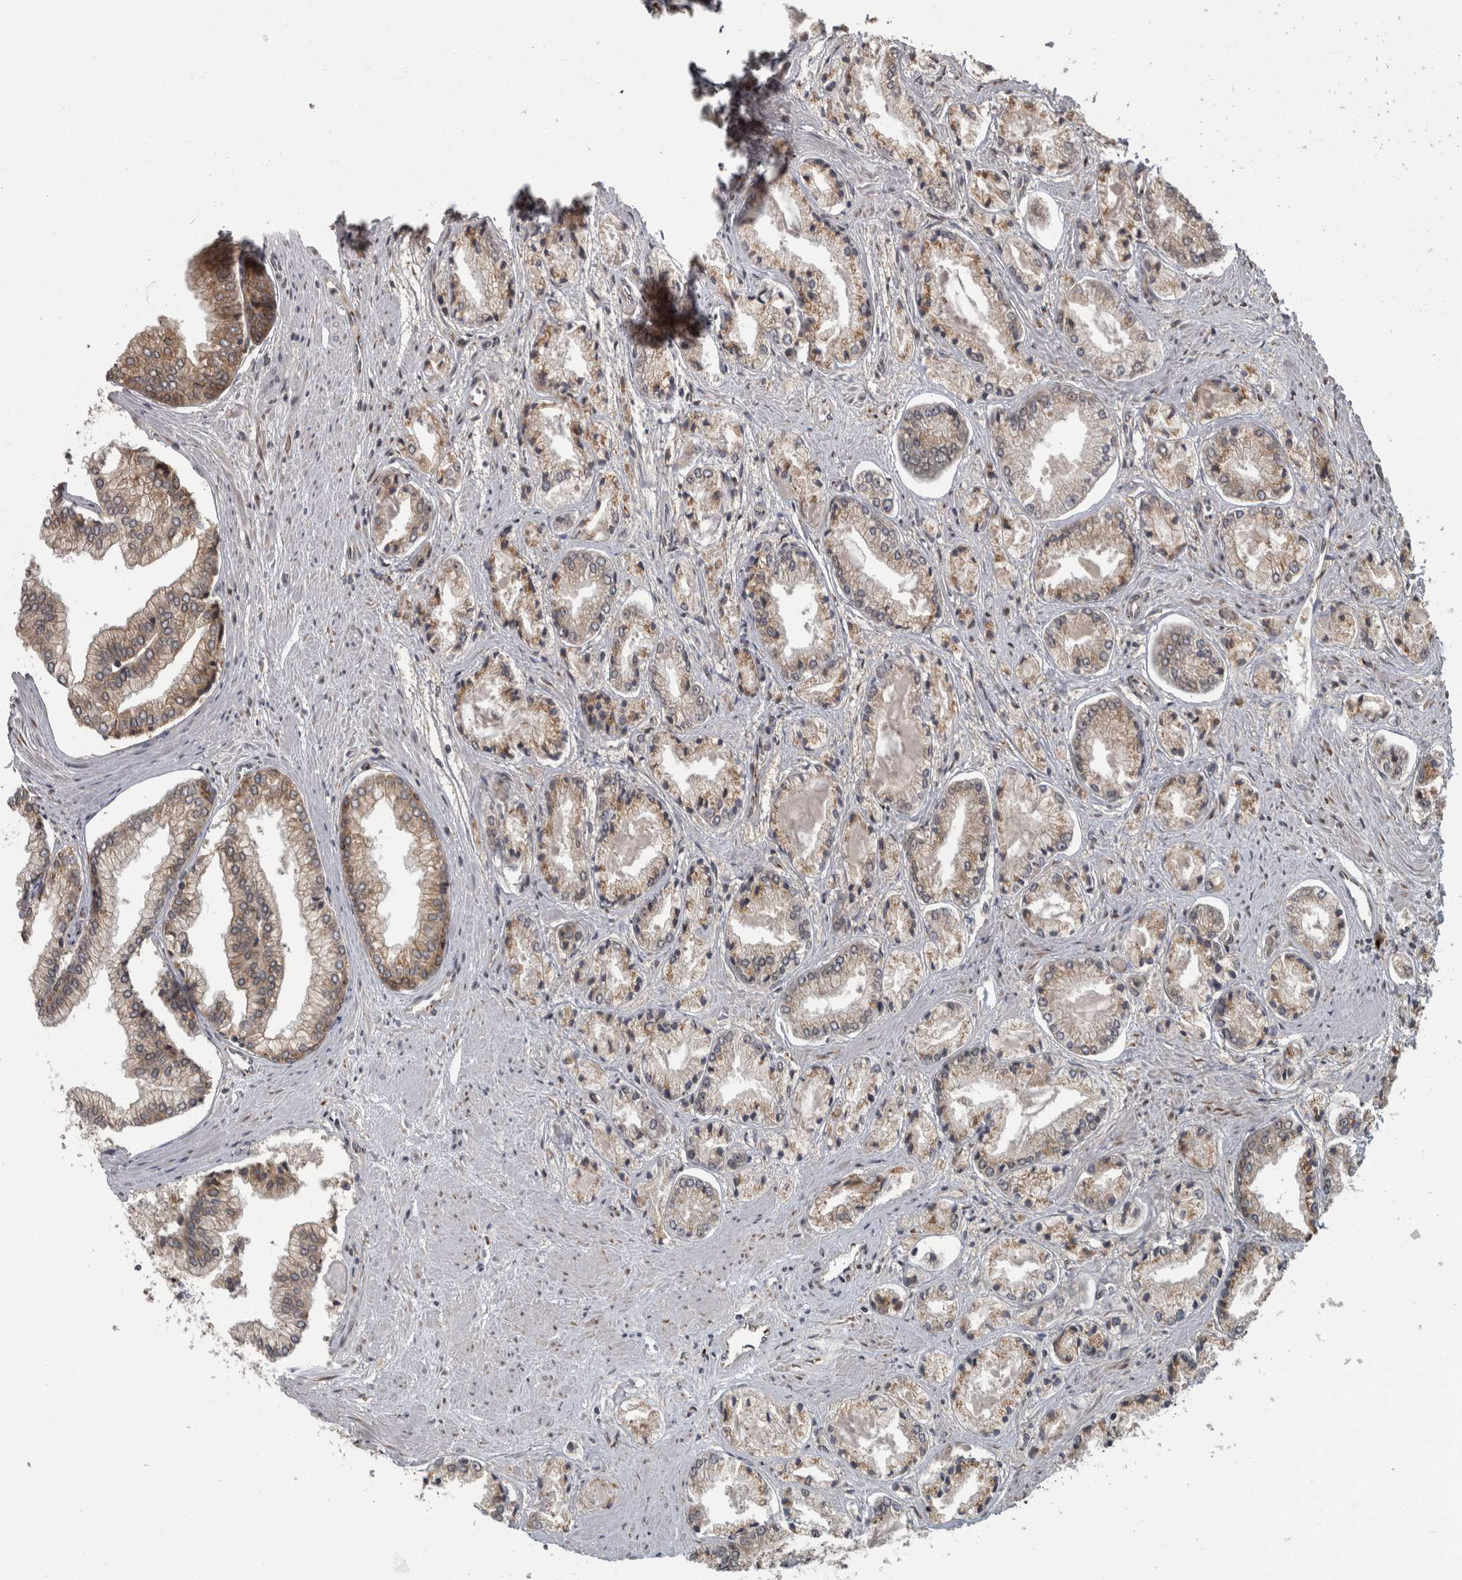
{"staining": {"intensity": "weak", "quantity": "25%-75%", "location": "cytoplasmic/membranous"}, "tissue": "prostate cancer", "cell_type": "Tumor cells", "image_type": "cancer", "snomed": [{"axis": "morphology", "description": "Adenocarcinoma, Low grade"}, {"axis": "topography", "description": "Prostate"}], "caption": "Weak cytoplasmic/membranous staining for a protein is present in about 25%-75% of tumor cells of prostate cancer using IHC.", "gene": "LMAN2L", "patient": {"sex": "male", "age": 52}}